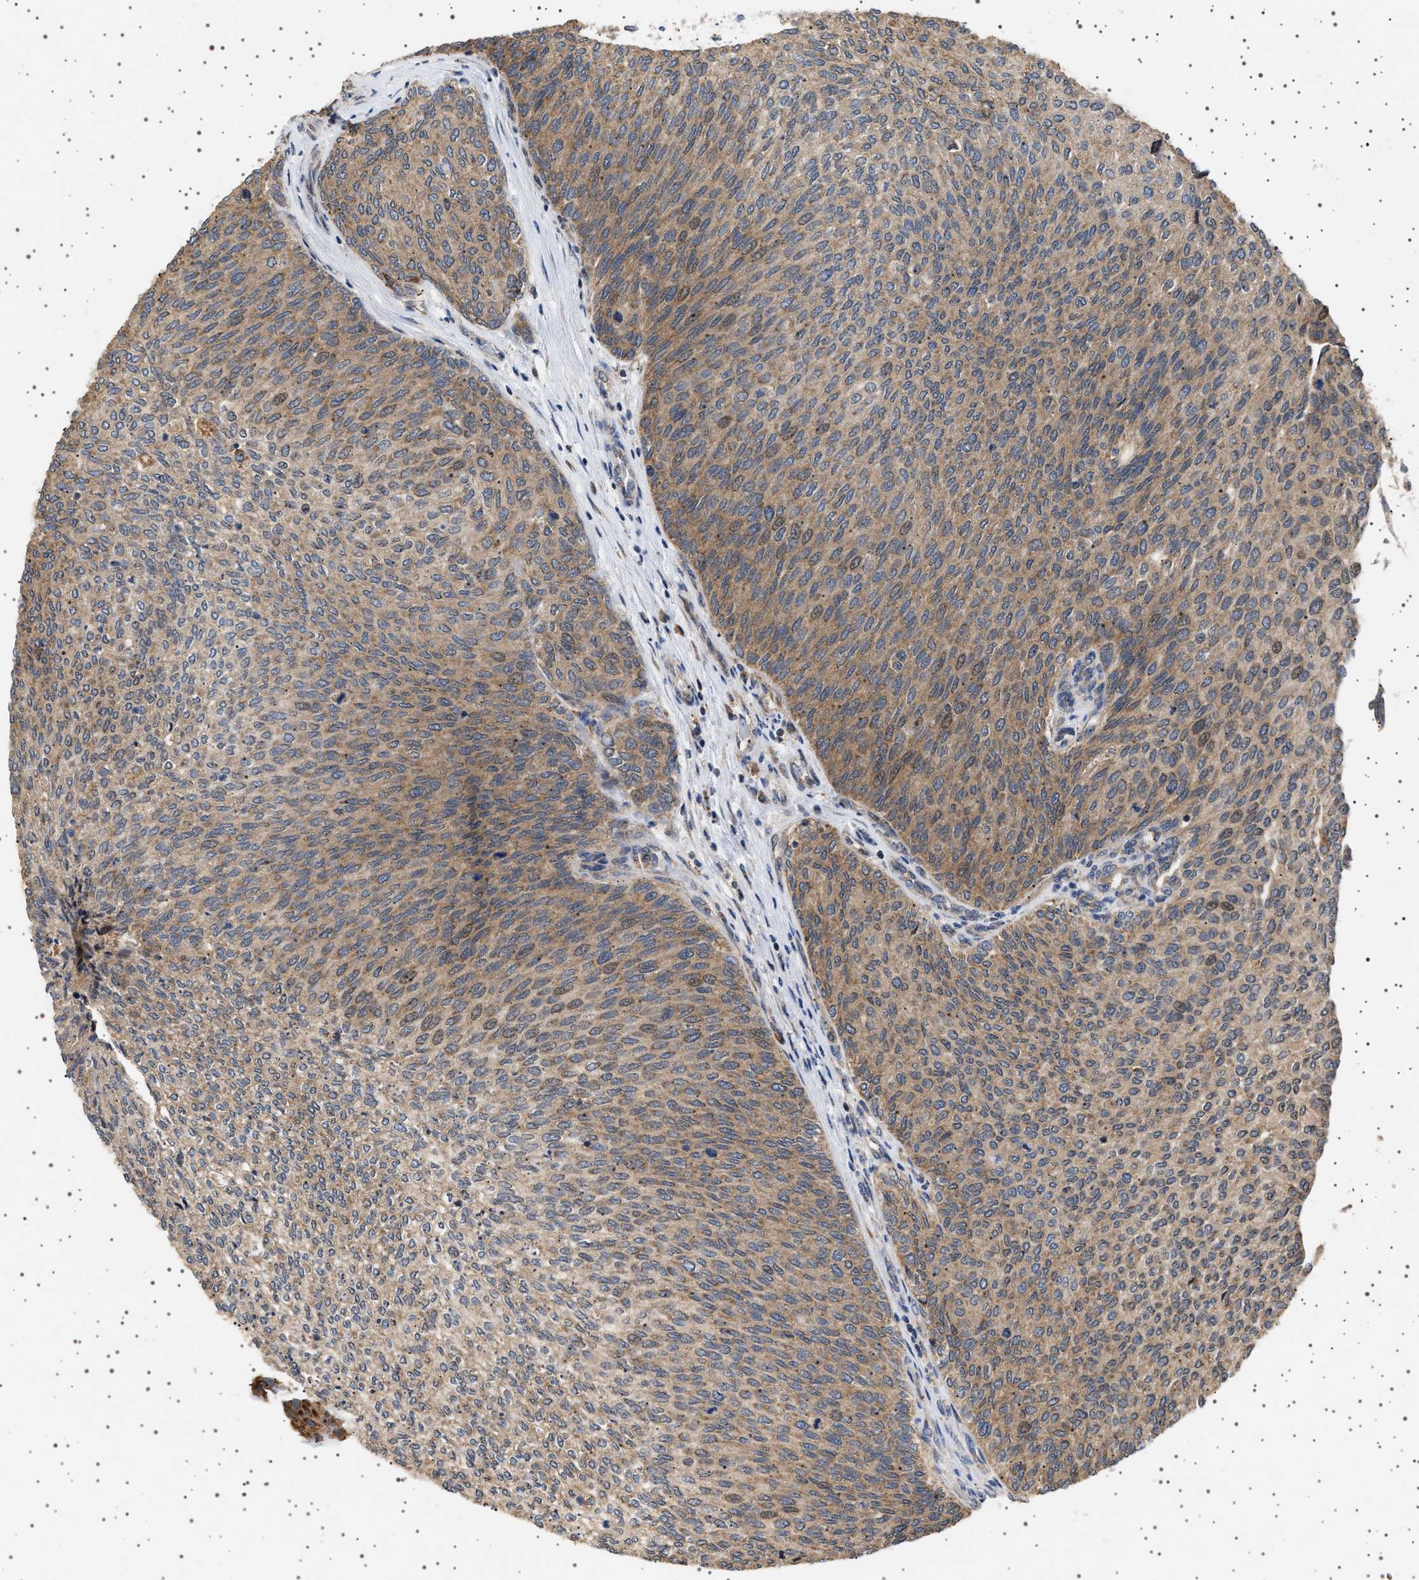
{"staining": {"intensity": "moderate", "quantity": ">75%", "location": "cytoplasmic/membranous"}, "tissue": "urothelial cancer", "cell_type": "Tumor cells", "image_type": "cancer", "snomed": [{"axis": "morphology", "description": "Urothelial carcinoma, Low grade"}, {"axis": "topography", "description": "Urinary bladder"}], "caption": "A photomicrograph of human urothelial cancer stained for a protein shows moderate cytoplasmic/membranous brown staining in tumor cells.", "gene": "TRUB2", "patient": {"sex": "female", "age": 79}}